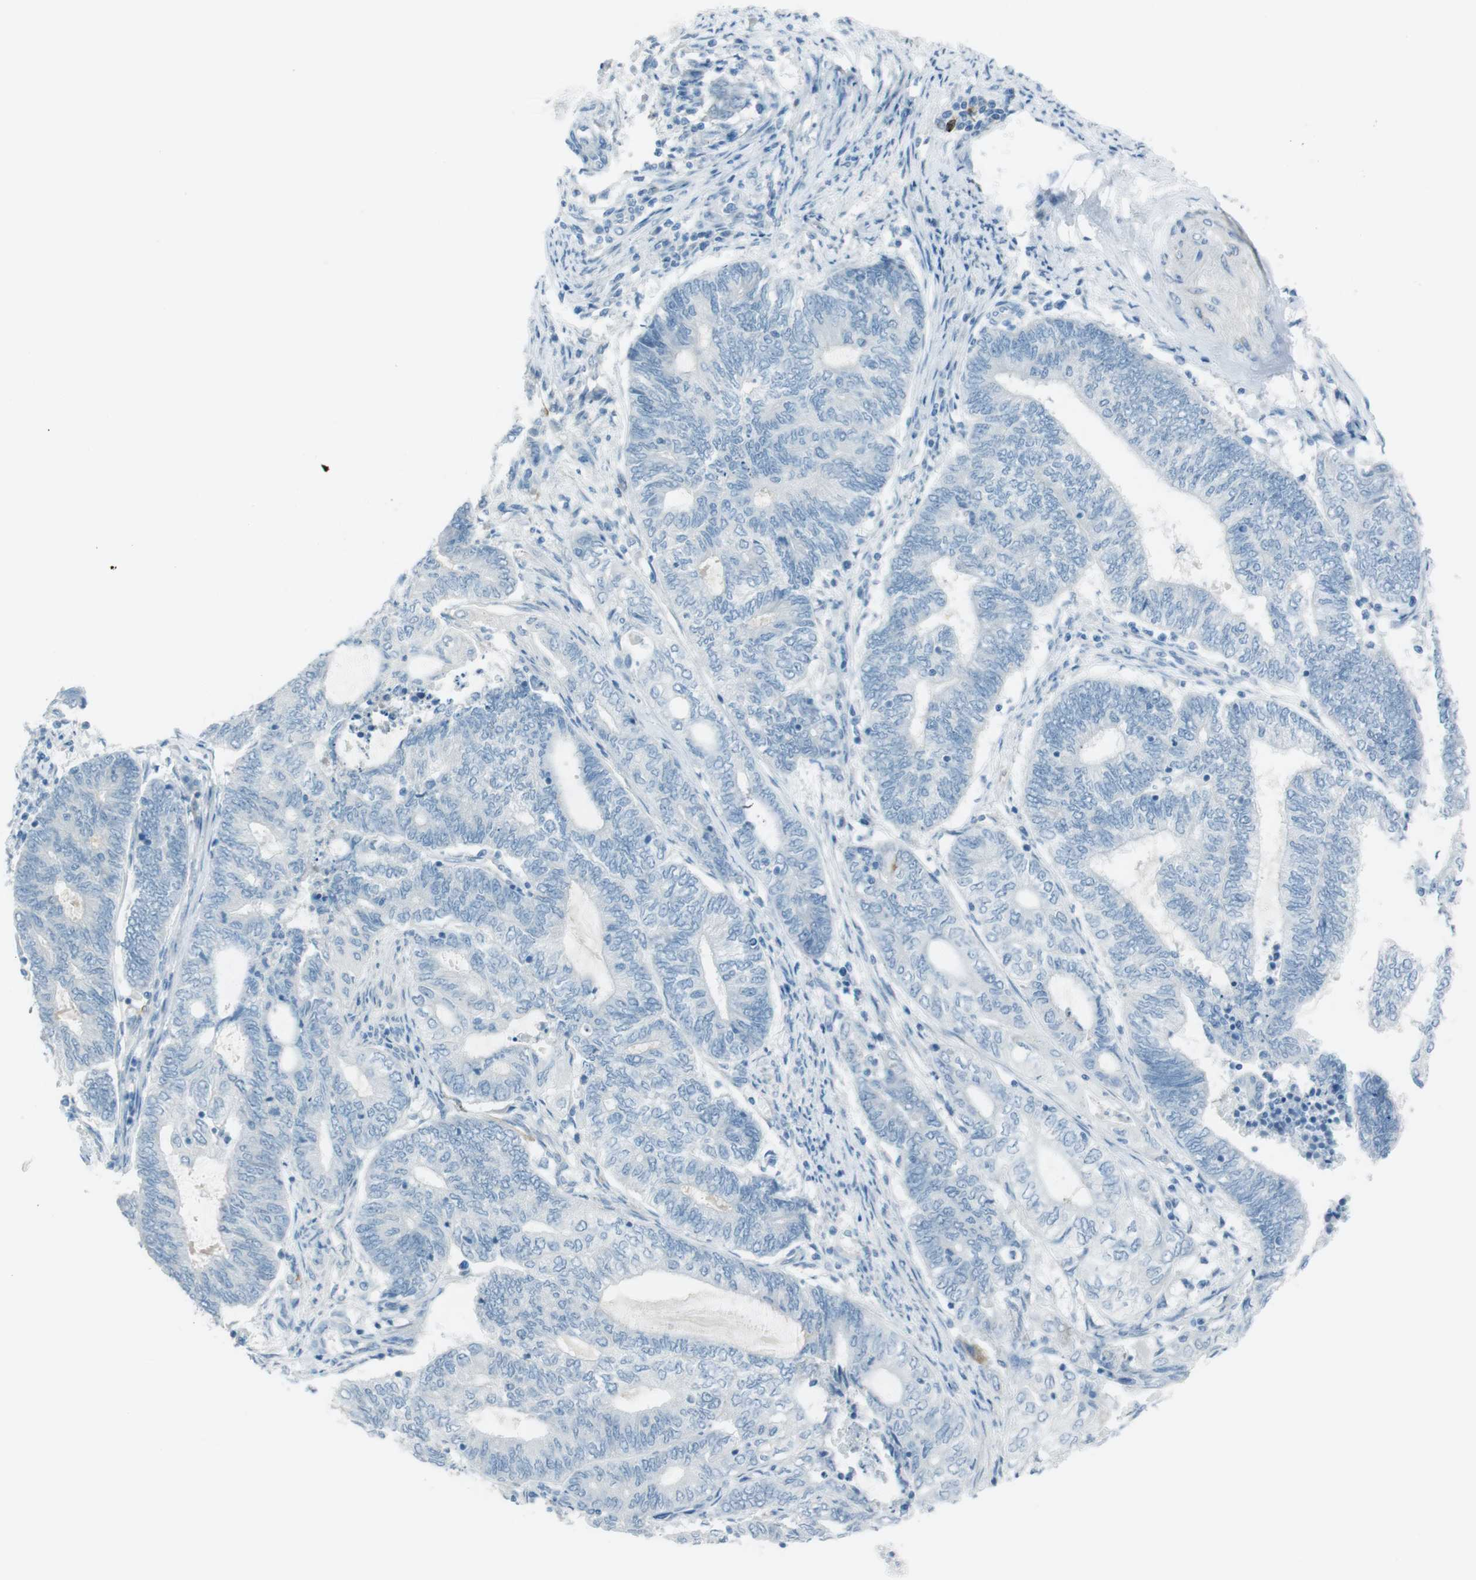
{"staining": {"intensity": "negative", "quantity": "none", "location": "none"}, "tissue": "endometrial cancer", "cell_type": "Tumor cells", "image_type": "cancer", "snomed": [{"axis": "morphology", "description": "Adenocarcinoma, NOS"}, {"axis": "topography", "description": "Uterus"}, {"axis": "topography", "description": "Endometrium"}], "caption": "Tumor cells are negative for protein expression in human endometrial adenocarcinoma.", "gene": "TUBB2A", "patient": {"sex": "female", "age": 70}}